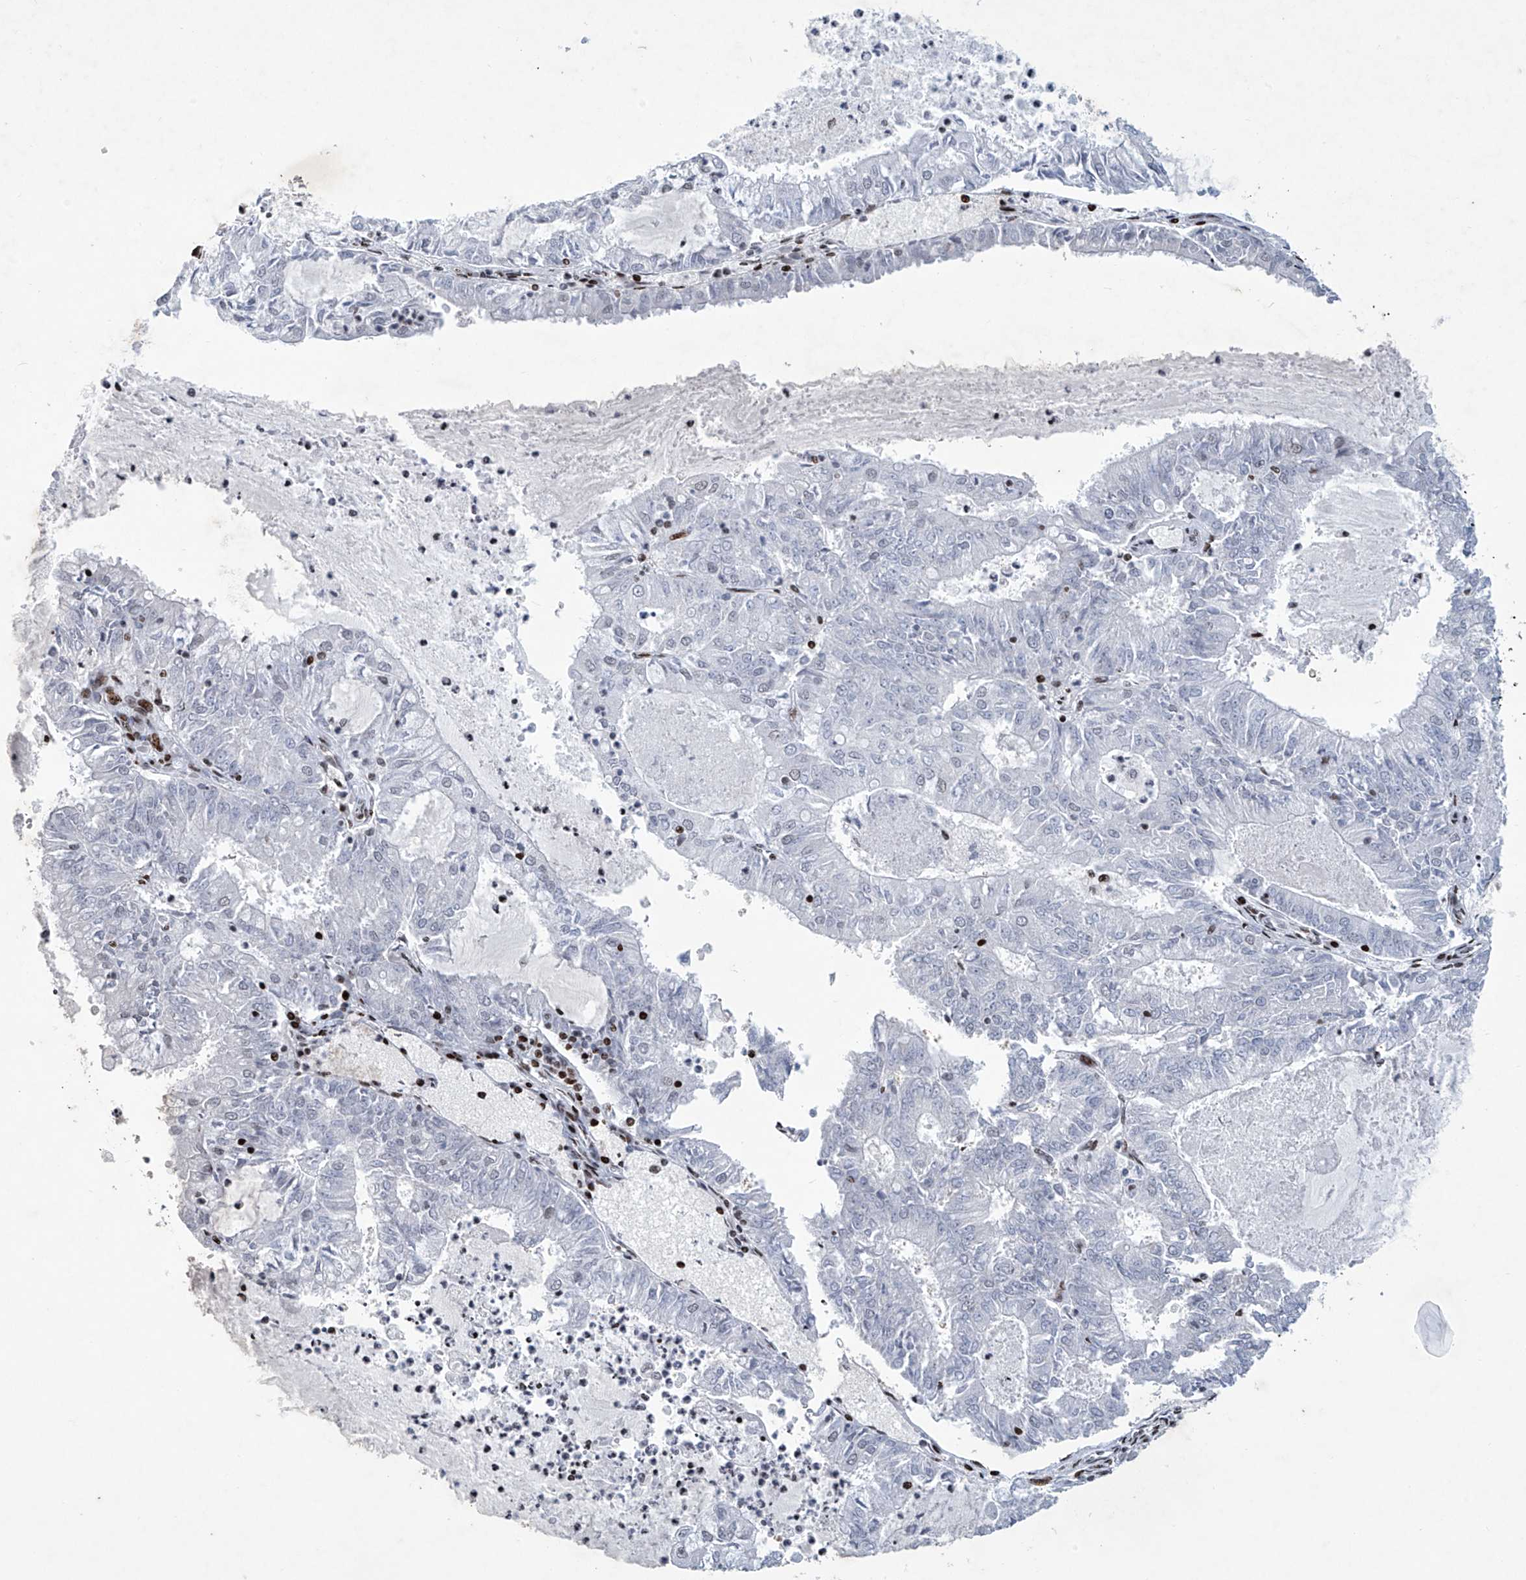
{"staining": {"intensity": "negative", "quantity": "none", "location": "none"}, "tissue": "endometrial cancer", "cell_type": "Tumor cells", "image_type": "cancer", "snomed": [{"axis": "morphology", "description": "Adenocarcinoma, NOS"}, {"axis": "topography", "description": "Endometrium"}], "caption": "A high-resolution histopathology image shows immunohistochemistry staining of endometrial cancer, which demonstrates no significant expression in tumor cells.", "gene": "RFX7", "patient": {"sex": "female", "age": 57}}